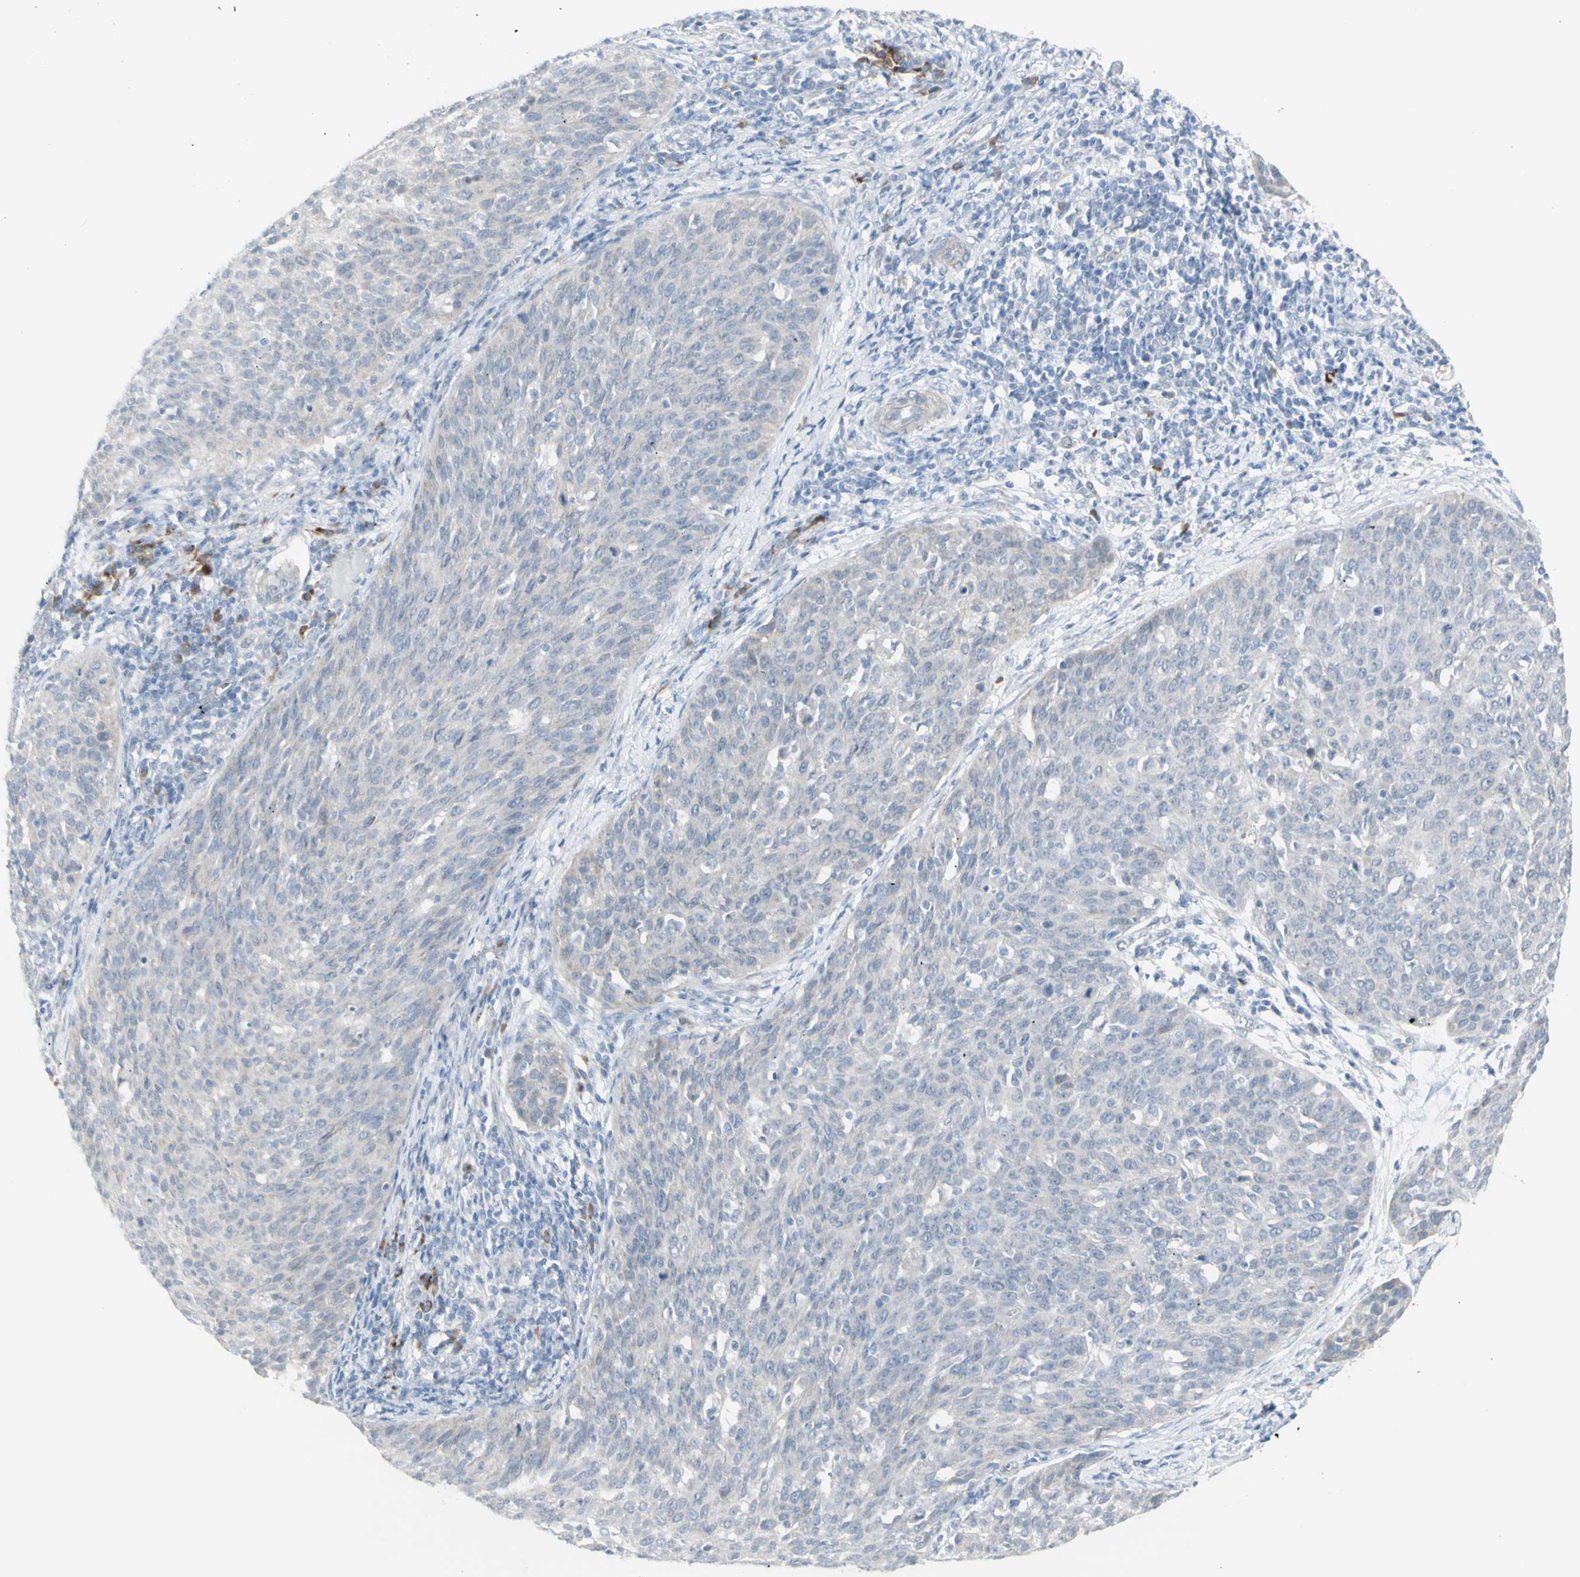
{"staining": {"intensity": "negative", "quantity": "none", "location": "none"}, "tissue": "cervical cancer", "cell_type": "Tumor cells", "image_type": "cancer", "snomed": [{"axis": "morphology", "description": "Squamous cell carcinoma, NOS"}, {"axis": "topography", "description": "Cervix"}], "caption": "A high-resolution histopathology image shows immunohistochemistry (IHC) staining of cervical squamous cell carcinoma, which demonstrates no significant positivity in tumor cells.", "gene": "NDST4", "patient": {"sex": "female", "age": 38}}